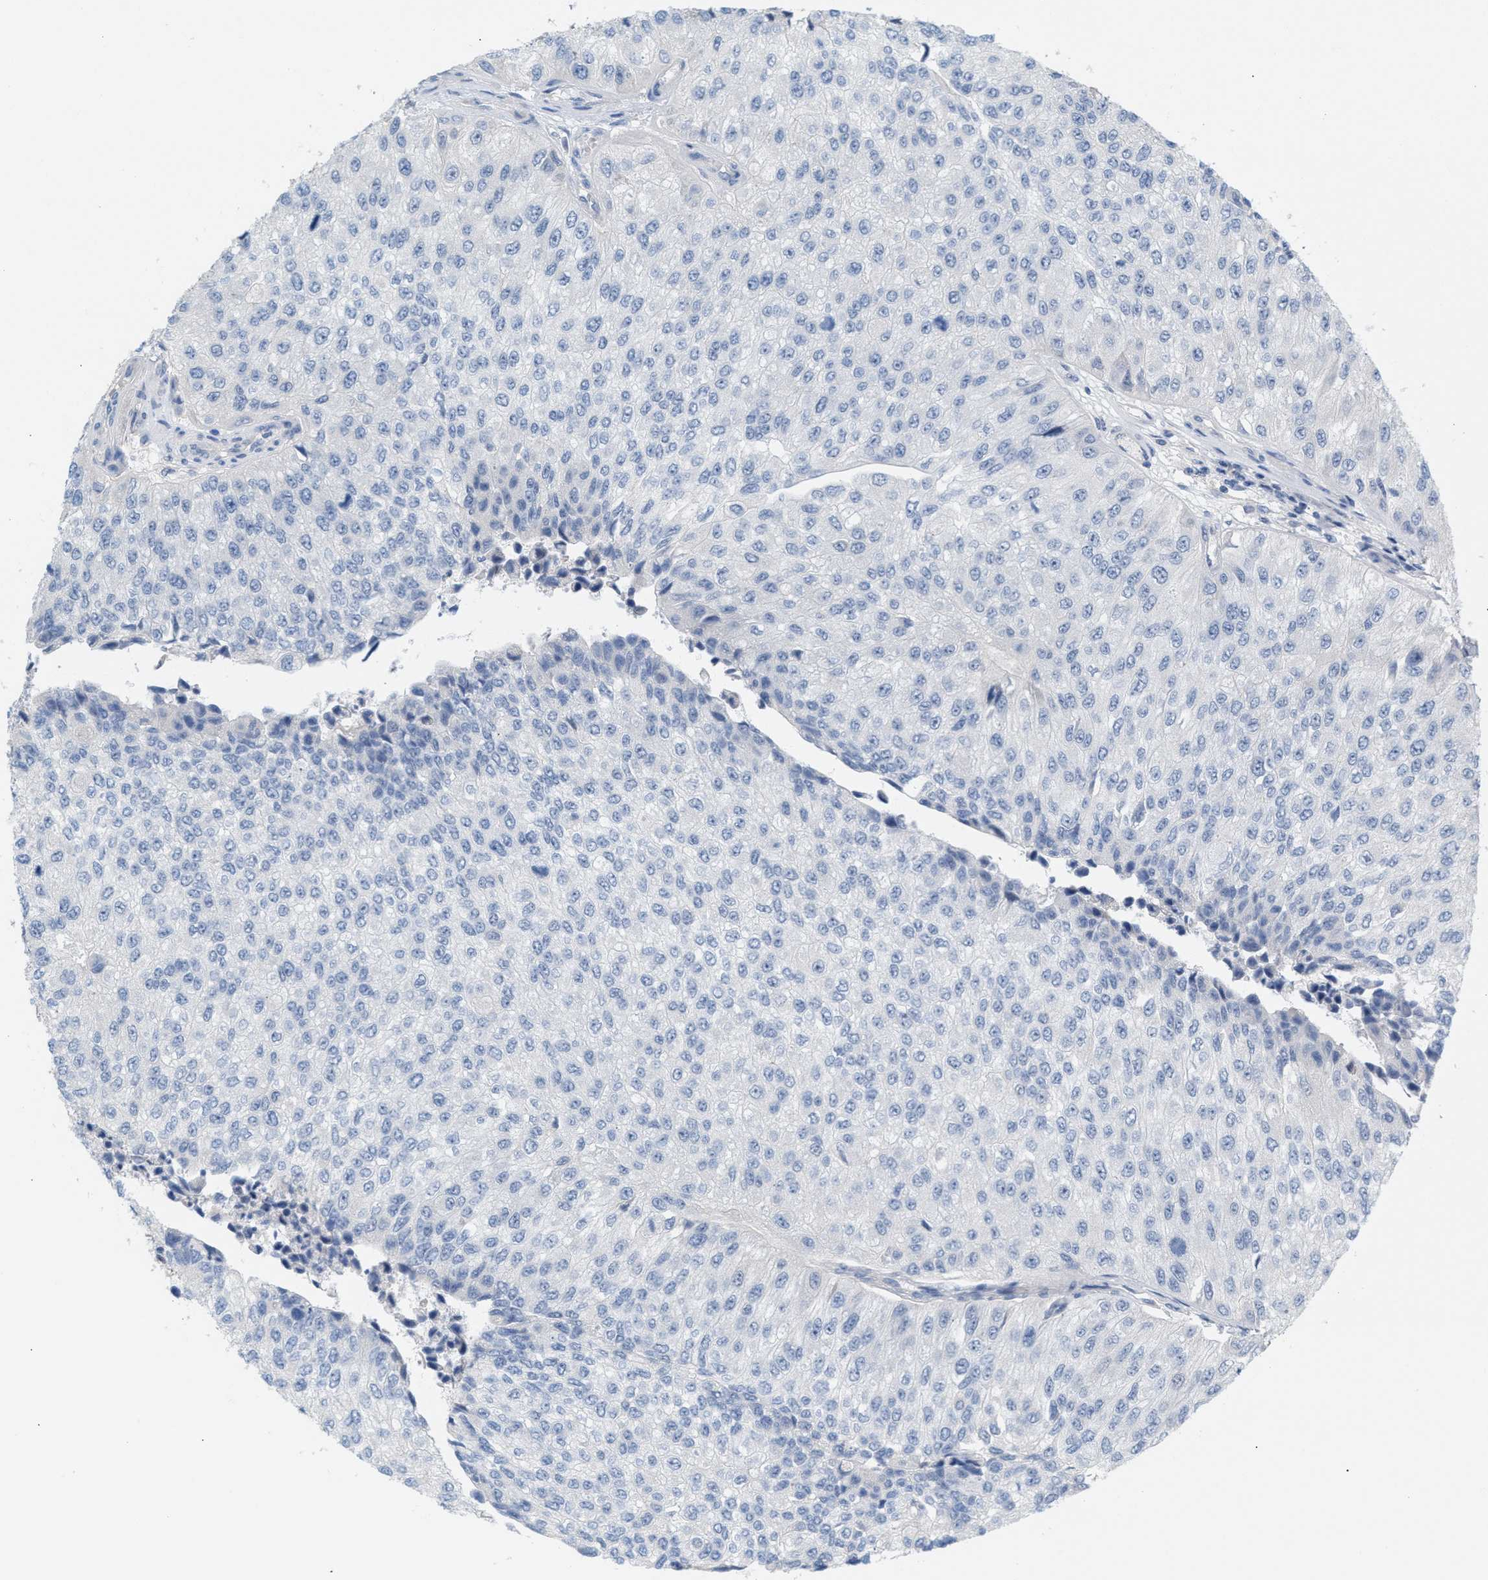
{"staining": {"intensity": "negative", "quantity": "none", "location": "none"}, "tissue": "urothelial cancer", "cell_type": "Tumor cells", "image_type": "cancer", "snomed": [{"axis": "morphology", "description": "Urothelial carcinoma, High grade"}, {"axis": "topography", "description": "Kidney"}, {"axis": "topography", "description": "Urinary bladder"}], "caption": "An IHC image of urothelial cancer is shown. There is no staining in tumor cells of urothelial cancer. (DAB (3,3'-diaminobenzidine) IHC visualized using brightfield microscopy, high magnification).", "gene": "LRCH1", "patient": {"sex": "male", "age": 77}}